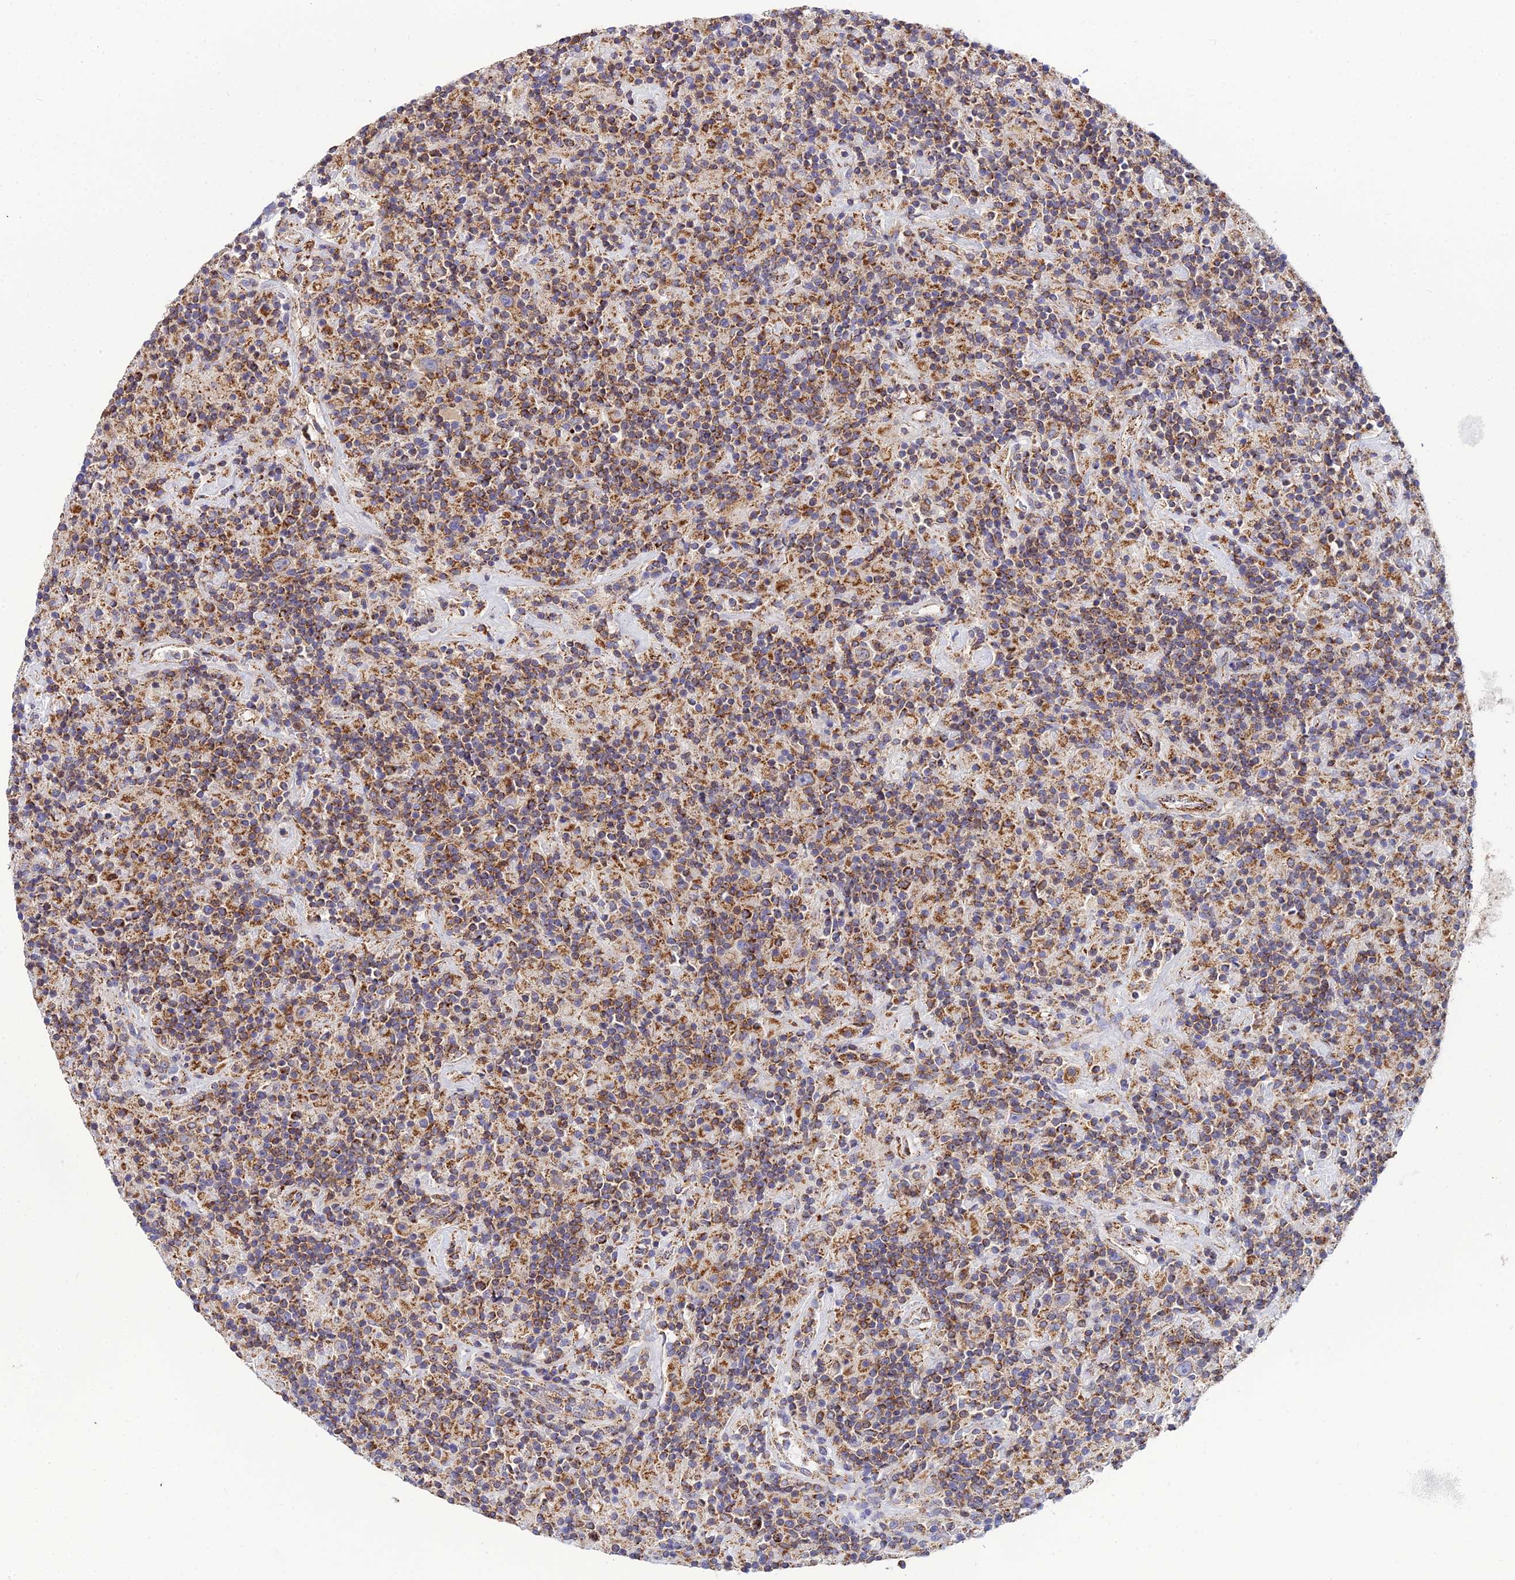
{"staining": {"intensity": "moderate", "quantity": "<25%", "location": "cytoplasmic/membranous"}, "tissue": "lymphoma", "cell_type": "Tumor cells", "image_type": "cancer", "snomed": [{"axis": "morphology", "description": "Hodgkin's disease, NOS"}, {"axis": "topography", "description": "Lymph node"}], "caption": "Immunohistochemical staining of lymphoma displays moderate cytoplasmic/membranous protein positivity in approximately <25% of tumor cells.", "gene": "NIPSNAP3A", "patient": {"sex": "male", "age": 70}}